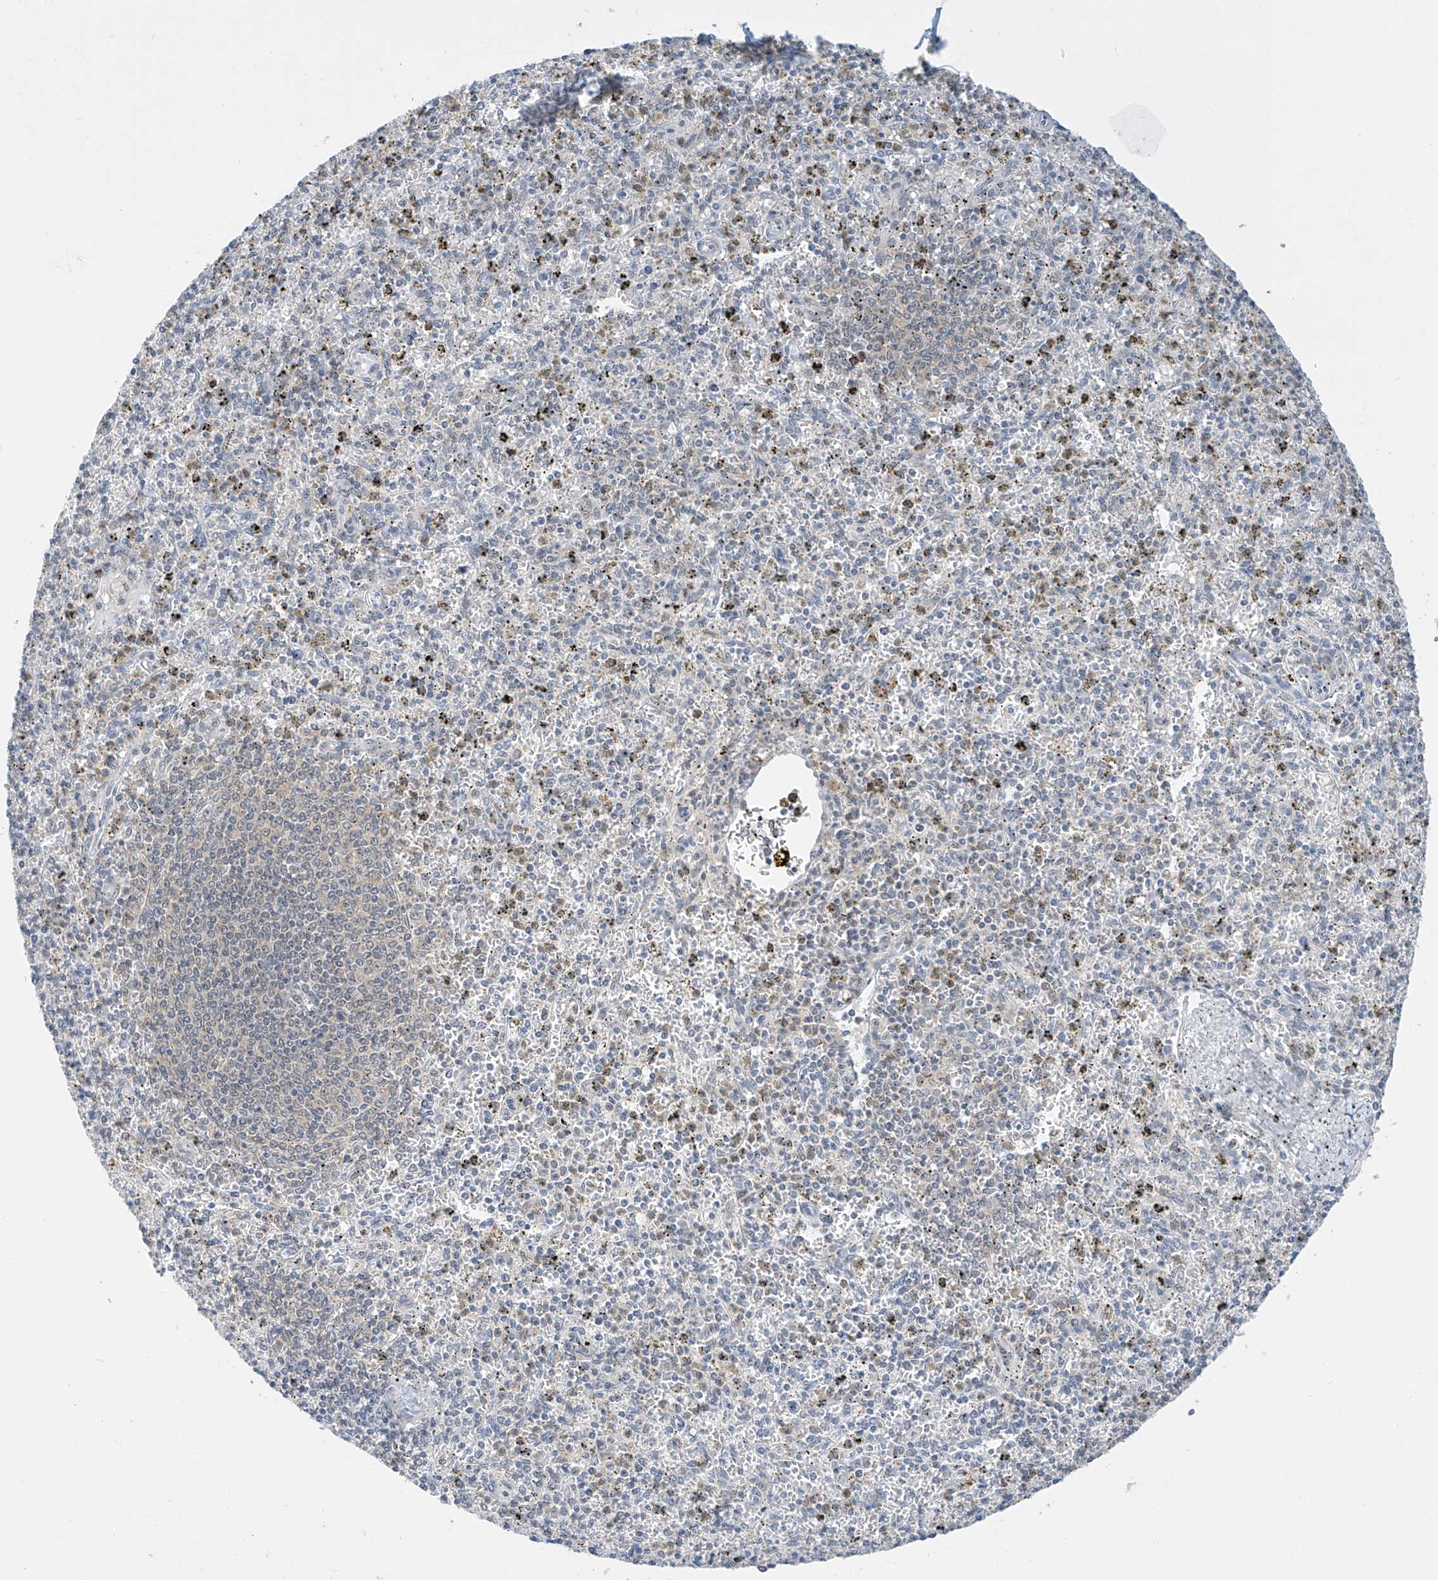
{"staining": {"intensity": "negative", "quantity": "none", "location": "none"}, "tissue": "spleen", "cell_type": "Cells in red pulp", "image_type": "normal", "snomed": [{"axis": "morphology", "description": "Normal tissue, NOS"}, {"axis": "topography", "description": "Spleen"}], "caption": "High power microscopy image of an immunohistochemistry histopathology image of benign spleen, revealing no significant expression in cells in red pulp.", "gene": "APLF", "patient": {"sex": "male", "age": 72}}